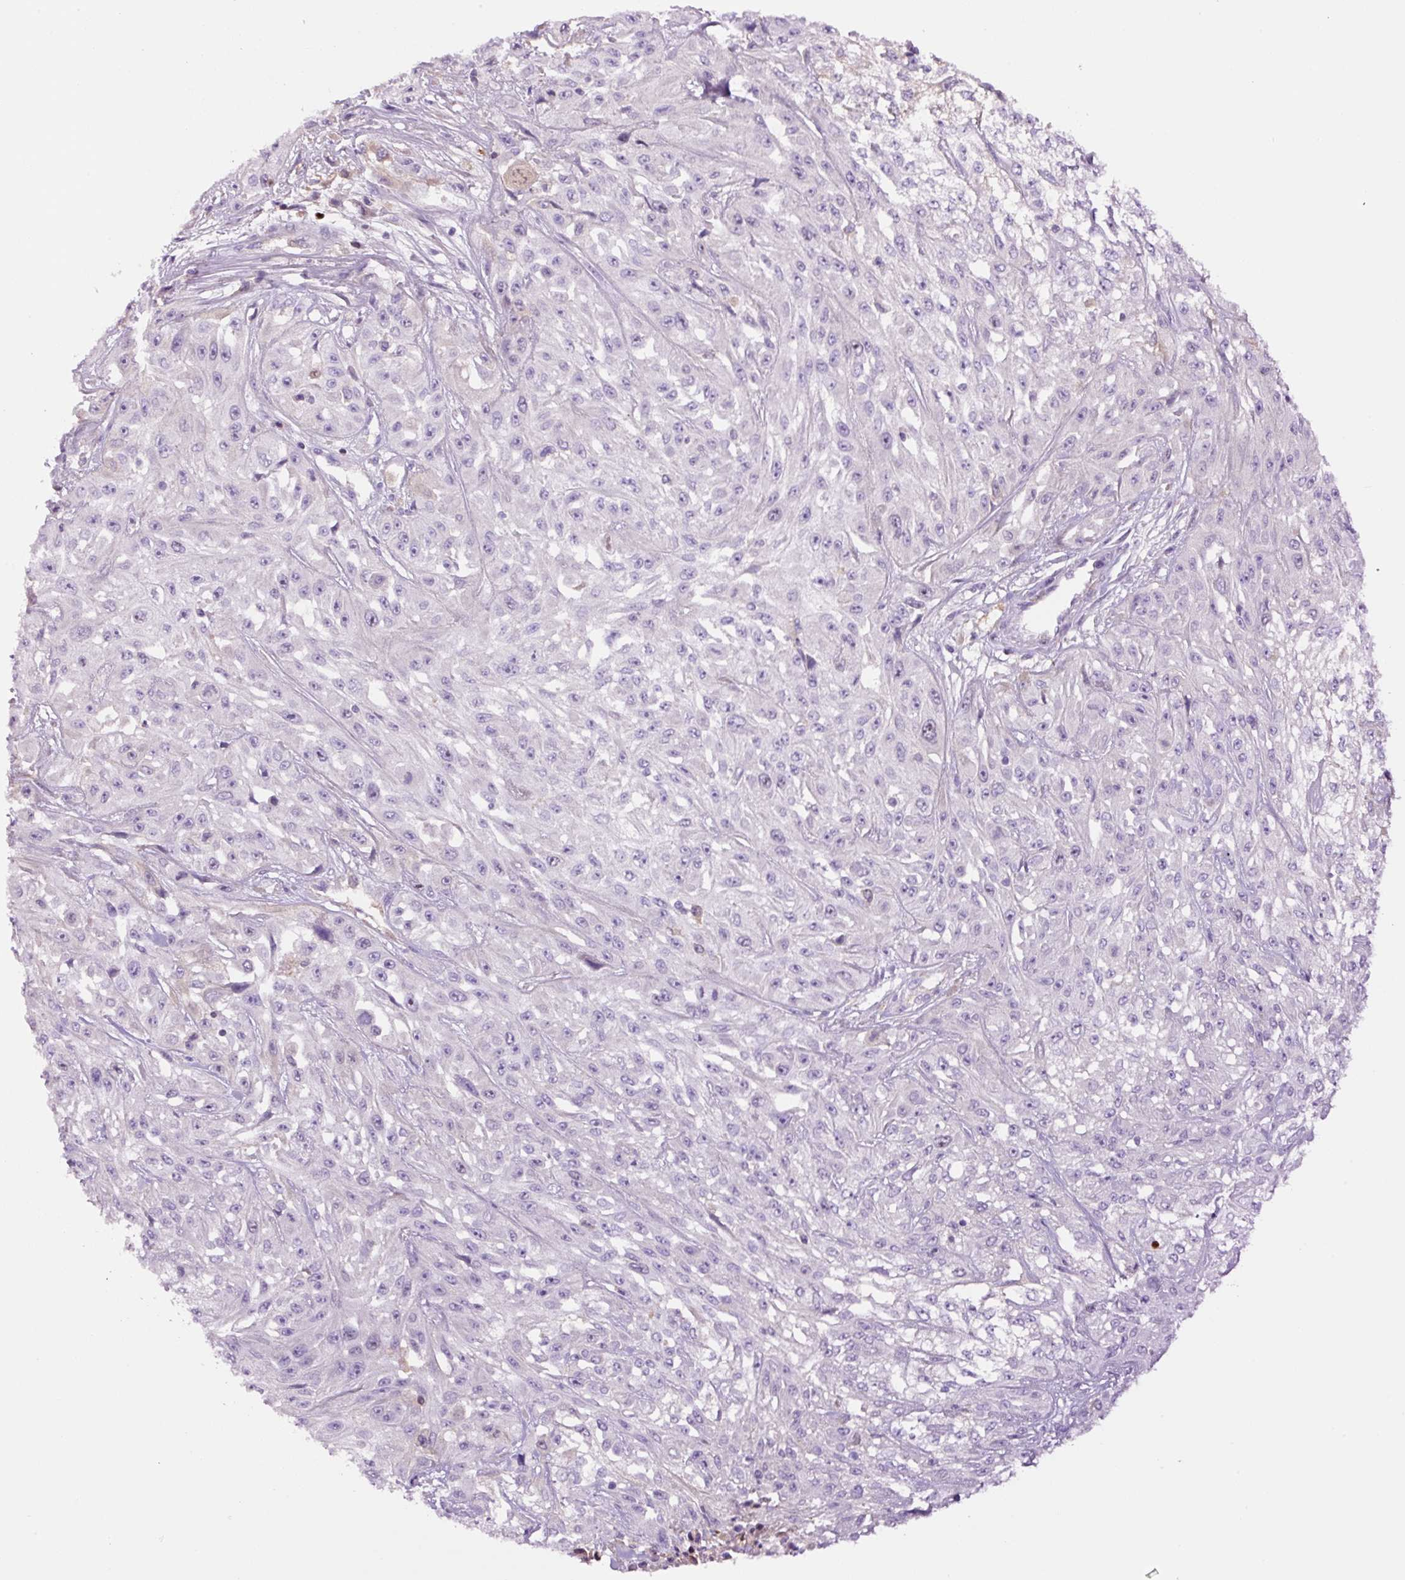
{"staining": {"intensity": "negative", "quantity": "none", "location": "none"}, "tissue": "skin cancer", "cell_type": "Tumor cells", "image_type": "cancer", "snomed": [{"axis": "morphology", "description": "Squamous cell carcinoma, NOS"}, {"axis": "morphology", "description": "Squamous cell carcinoma, metastatic, NOS"}, {"axis": "topography", "description": "Skin"}, {"axis": "topography", "description": "Lymph node"}], "caption": "A histopathology image of human skin cancer (squamous cell carcinoma) is negative for staining in tumor cells. (Brightfield microscopy of DAB (3,3'-diaminobenzidine) immunohistochemistry (IHC) at high magnification).", "gene": "DPPA4", "patient": {"sex": "male", "age": 75}}